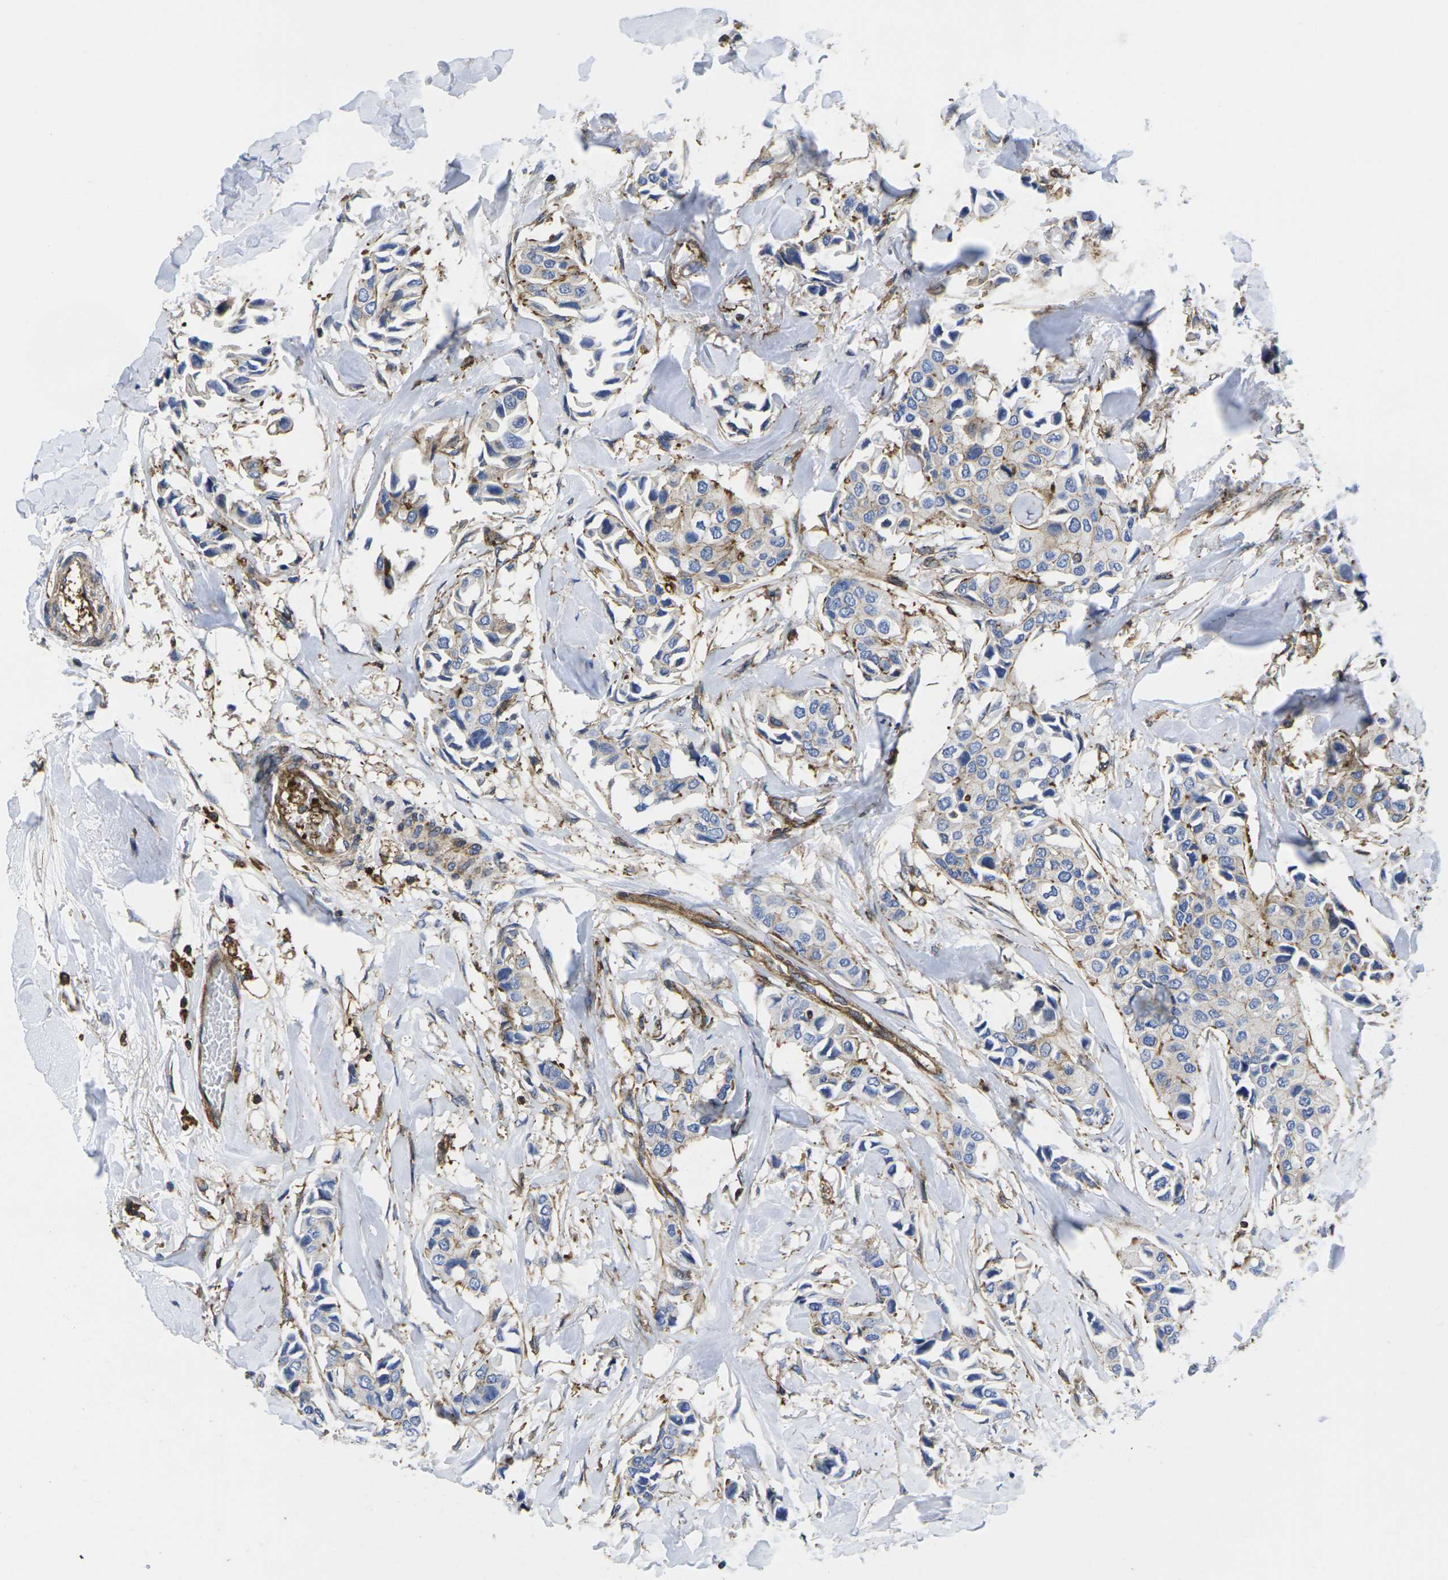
{"staining": {"intensity": "weak", "quantity": "<25%", "location": "cytoplasmic/membranous"}, "tissue": "breast cancer", "cell_type": "Tumor cells", "image_type": "cancer", "snomed": [{"axis": "morphology", "description": "Duct carcinoma"}, {"axis": "topography", "description": "Breast"}], "caption": "The photomicrograph reveals no significant positivity in tumor cells of breast infiltrating ductal carcinoma.", "gene": "IQGAP1", "patient": {"sex": "female", "age": 80}}